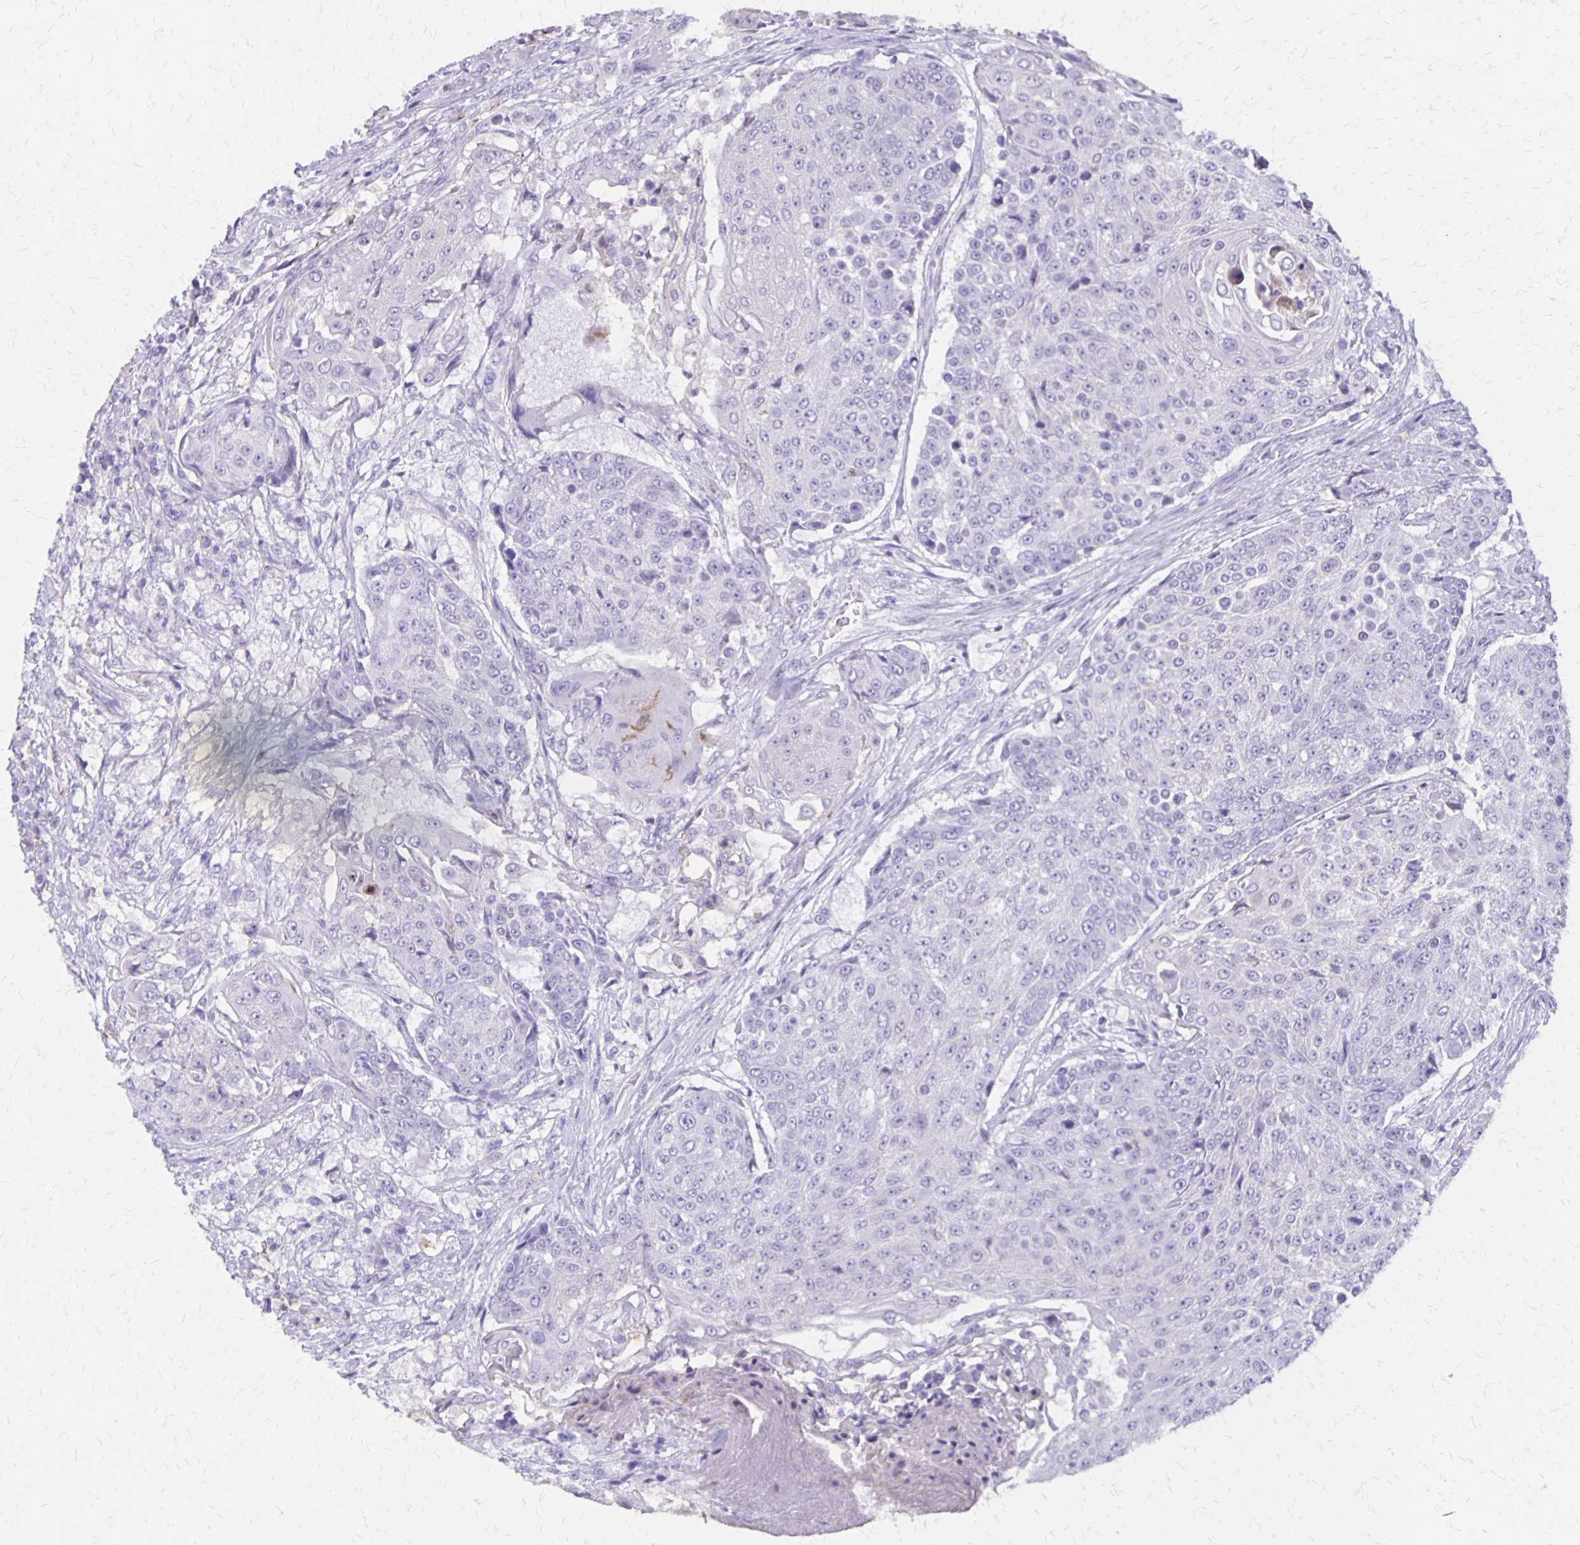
{"staining": {"intensity": "negative", "quantity": "none", "location": "none"}, "tissue": "urothelial cancer", "cell_type": "Tumor cells", "image_type": "cancer", "snomed": [{"axis": "morphology", "description": "Urothelial carcinoma, High grade"}, {"axis": "topography", "description": "Urinary bladder"}], "caption": "Human urothelial cancer stained for a protein using immunohistochemistry (IHC) demonstrates no positivity in tumor cells.", "gene": "SEPTIN5", "patient": {"sex": "female", "age": 63}}